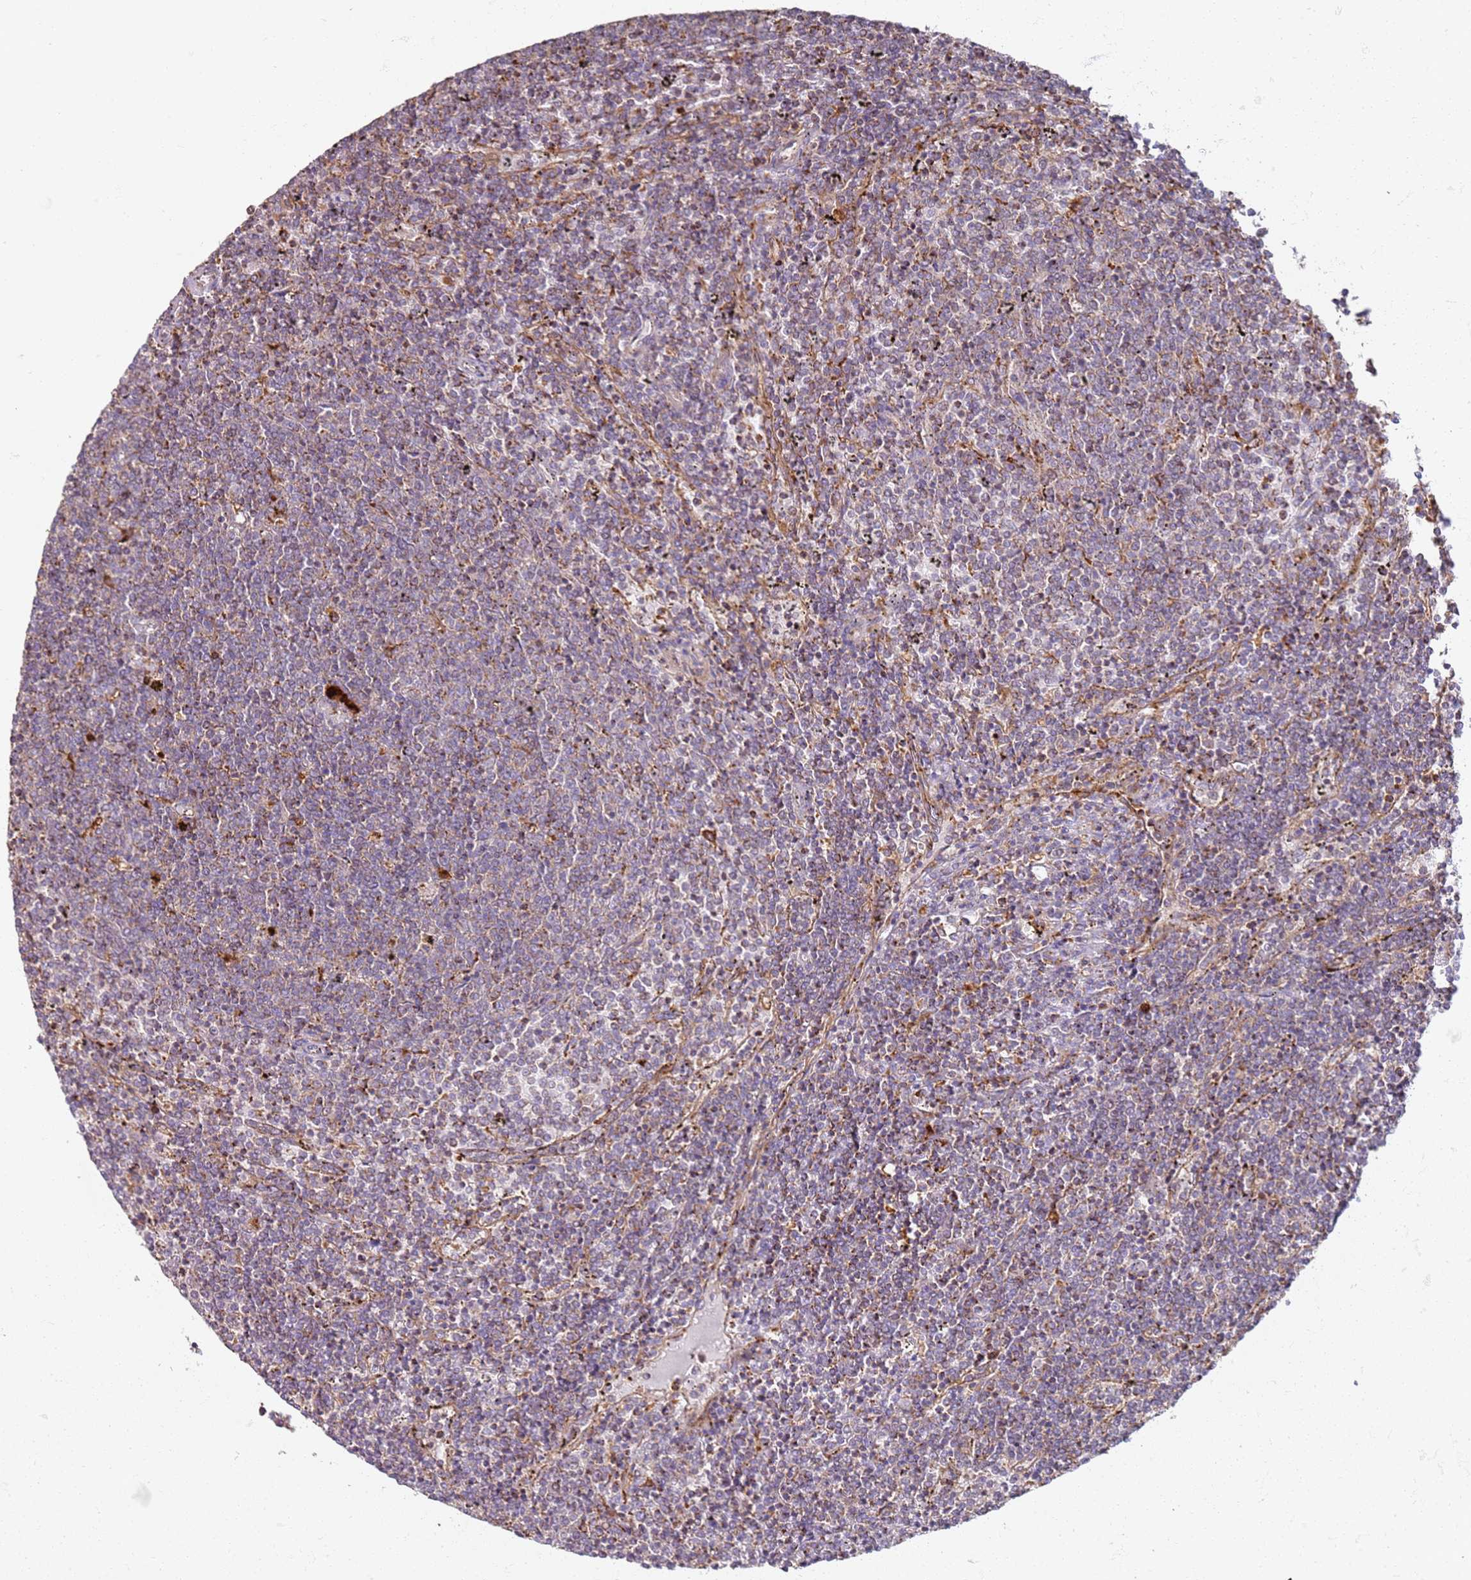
{"staining": {"intensity": "weak", "quantity": "25%-75%", "location": "cytoplasmic/membranous"}, "tissue": "lymphoma", "cell_type": "Tumor cells", "image_type": "cancer", "snomed": [{"axis": "morphology", "description": "Malignant lymphoma, non-Hodgkin's type, Low grade"}, {"axis": "topography", "description": "Spleen"}], "caption": "High-power microscopy captured an immunohistochemistry (IHC) micrograph of low-grade malignant lymphoma, non-Hodgkin's type, revealing weak cytoplasmic/membranous expression in approximately 25%-75% of tumor cells. (DAB (3,3'-diaminobenzidine) IHC with brightfield microscopy, high magnification).", "gene": "PROKR2", "patient": {"sex": "female", "age": 50}}